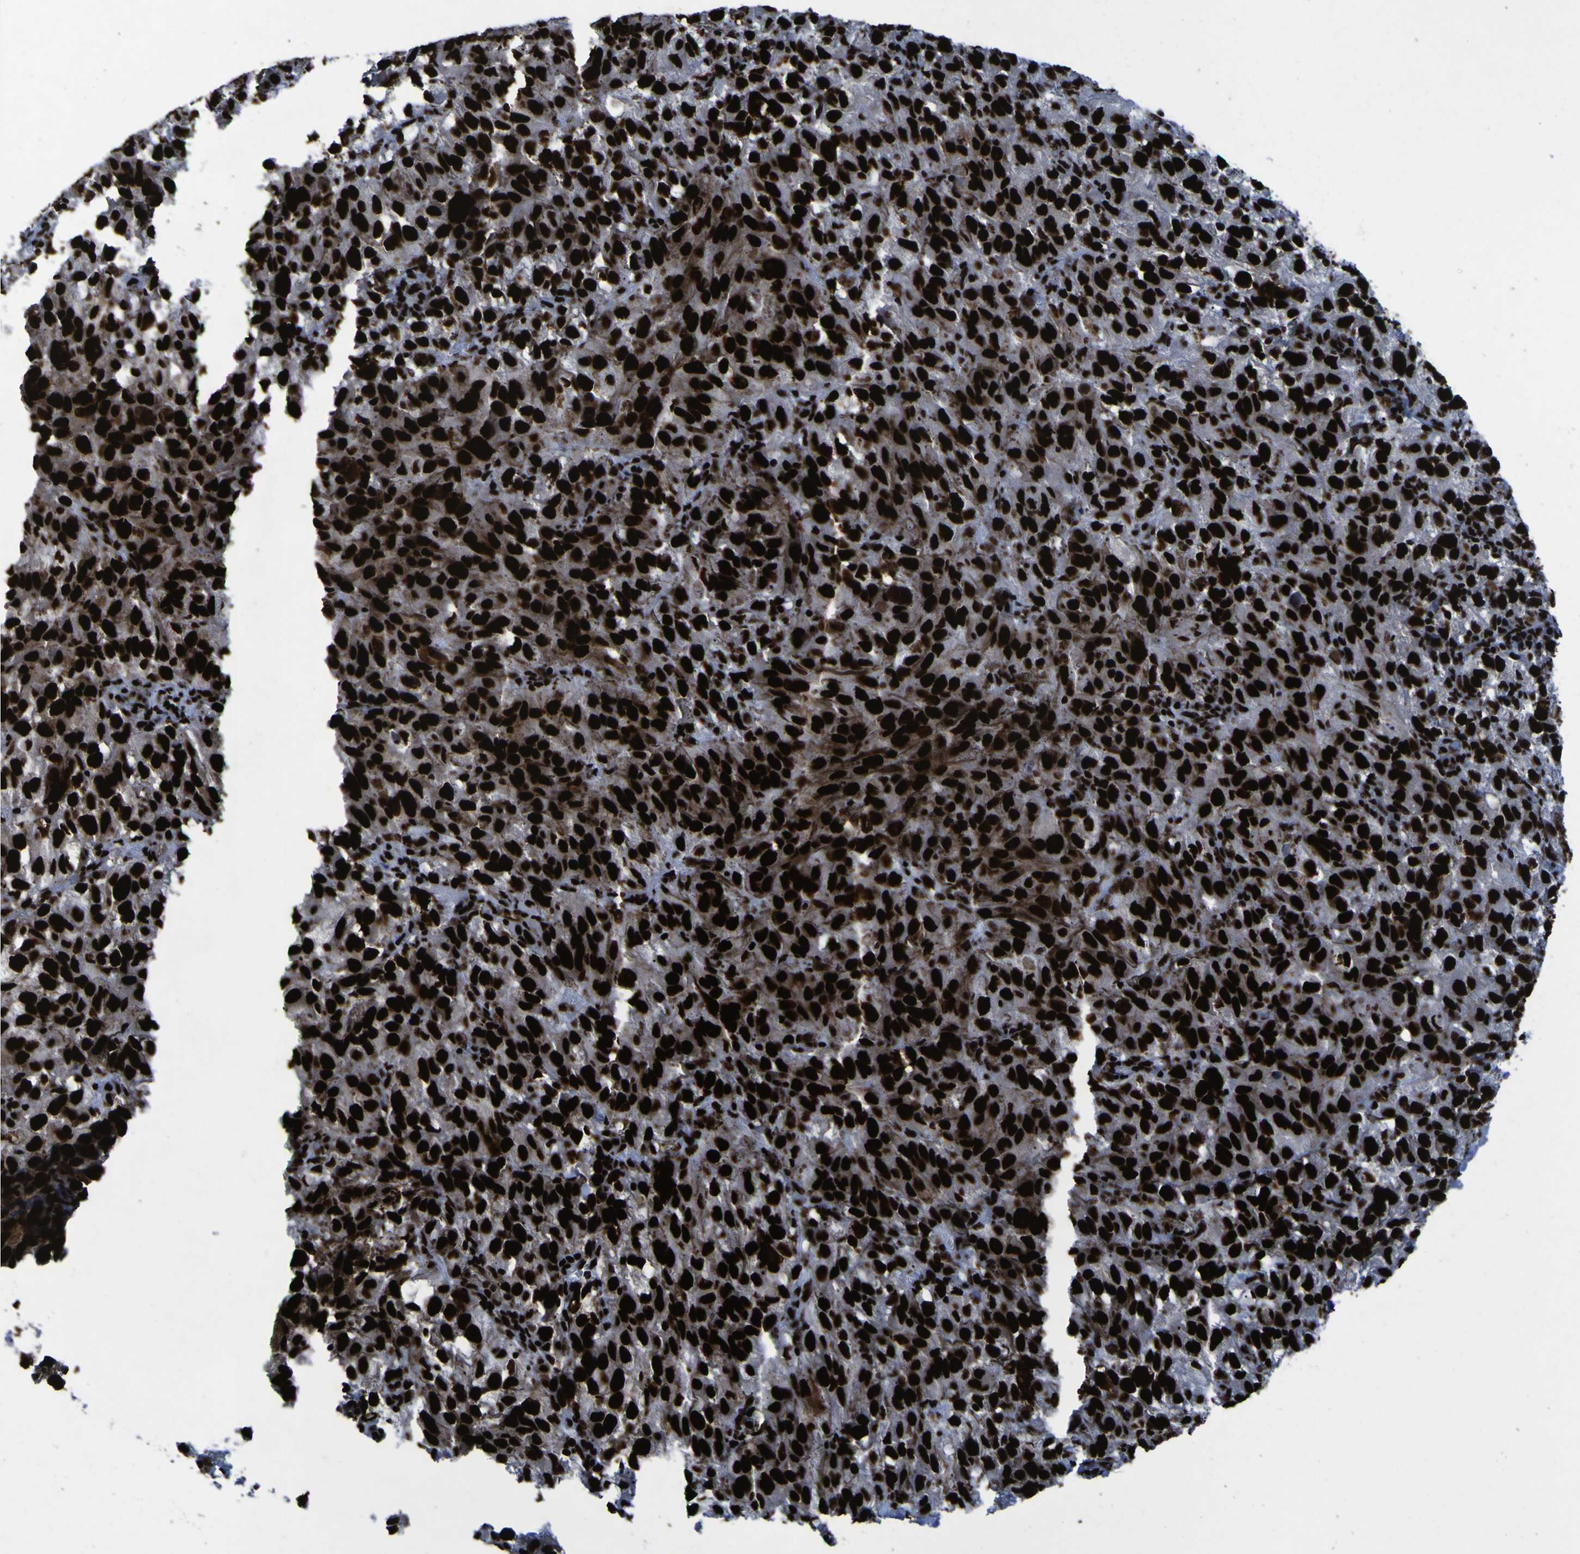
{"staining": {"intensity": "strong", "quantity": ">75%", "location": "nuclear"}, "tissue": "melanoma", "cell_type": "Tumor cells", "image_type": "cancer", "snomed": [{"axis": "morphology", "description": "Malignant melanoma, NOS"}, {"axis": "topography", "description": "Skin"}], "caption": "Malignant melanoma stained with DAB immunohistochemistry (IHC) exhibits high levels of strong nuclear staining in approximately >75% of tumor cells.", "gene": "NPM1", "patient": {"sex": "female", "age": 104}}